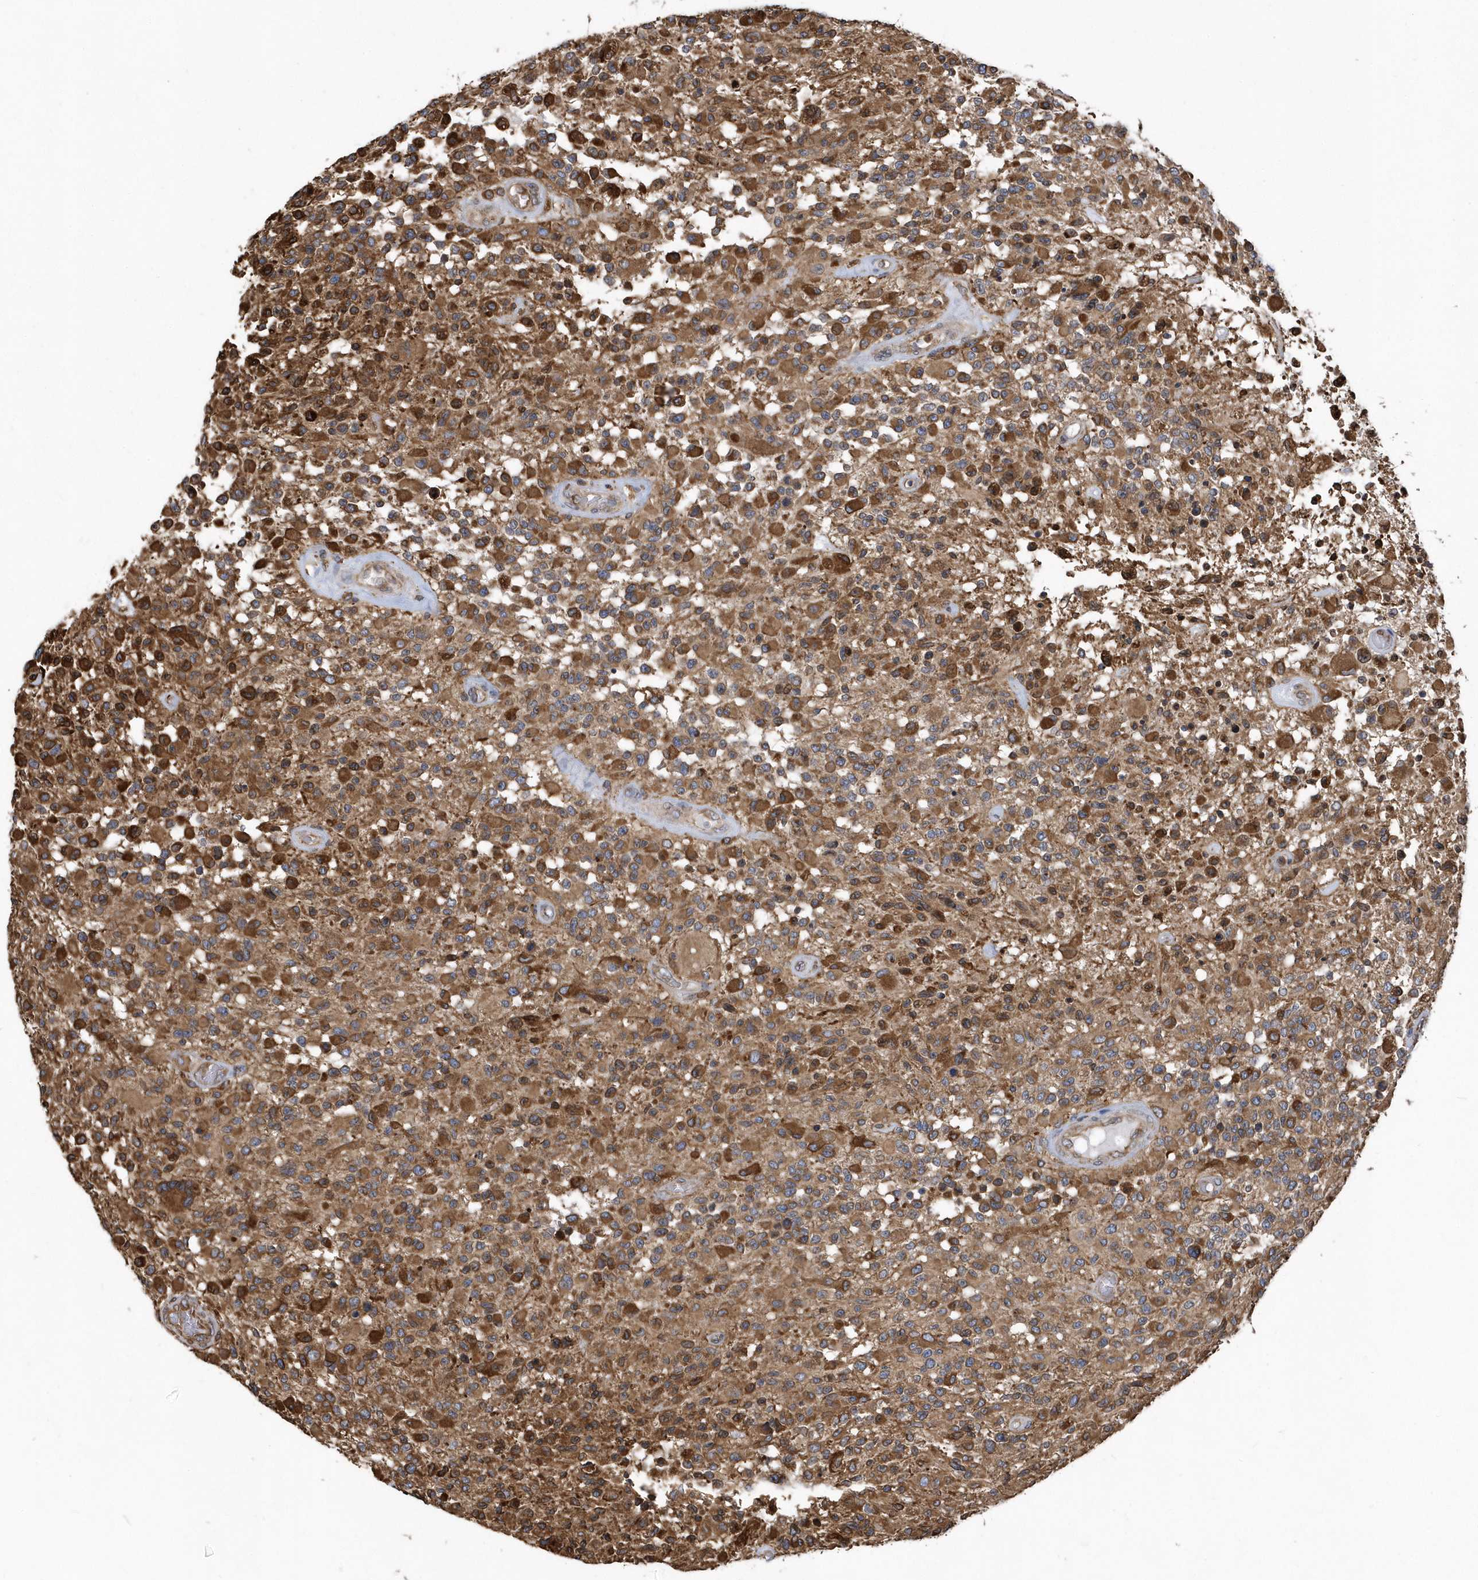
{"staining": {"intensity": "moderate", "quantity": ">75%", "location": "cytoplasmic/membranous"}, "tissue": "glioma", "cell_type": "Tumor cells", "image_type": "cancer", "snomed": [{"axis": "morphology", "description": "Glioma, malignant, High grade"}, {"axis": "morphology", "description": "Glioblastoma, NOS"}, {"axis": "topography", "description": "Brain"}], "caption": "Human glioblastoma stained for a protein (brown) reveals moderate cytoplasmic/membranous positive expression in approximately >75% of tumor cells.", "gene": "VAMP7", "patient": {"sex": "male", "age": 60}}